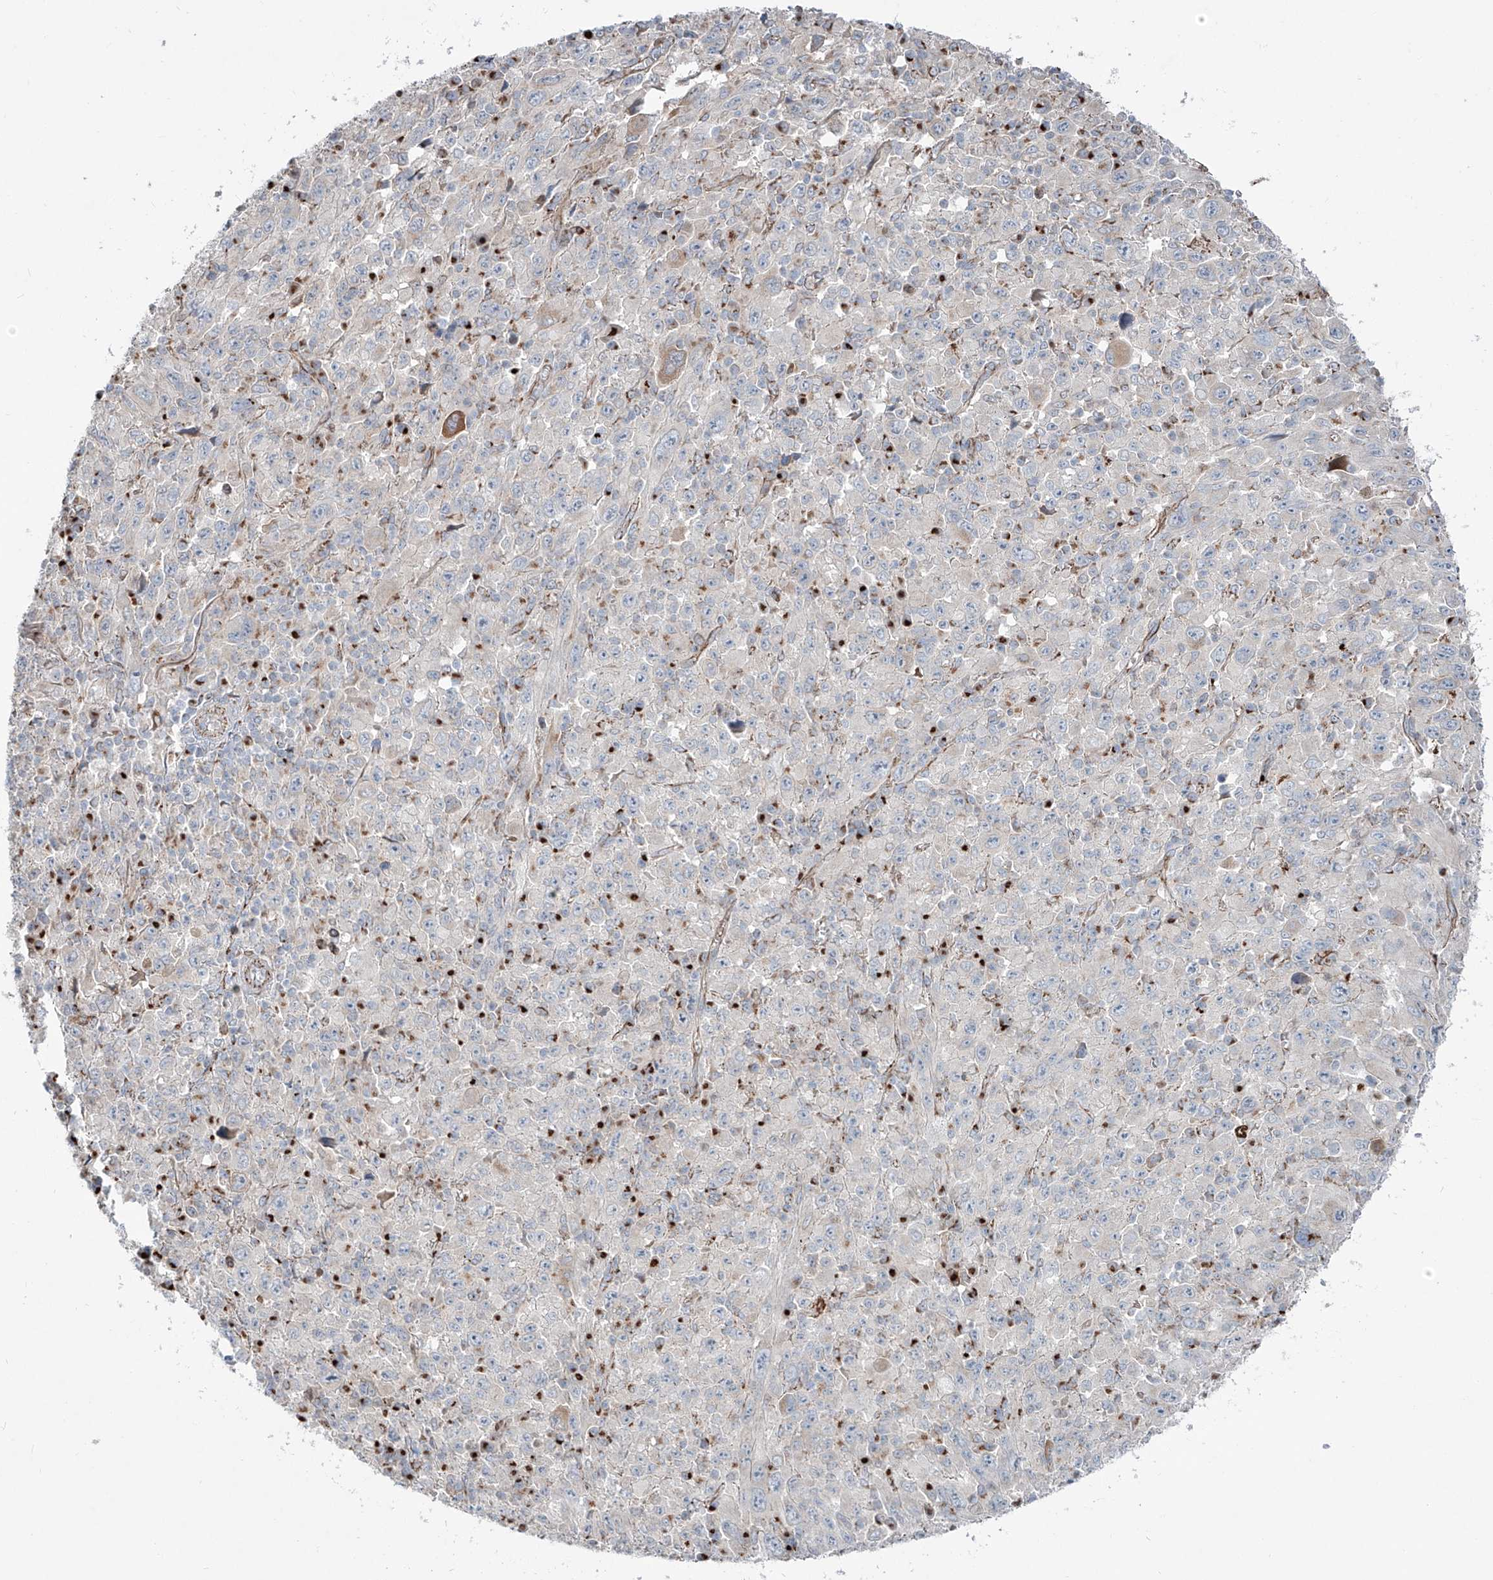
{"staining": {"intensity": "weak", "quantity": "<25%", "location": "cytoplasmic/membranous"}, "tissue": "melanoma", "cell_type": "Tumor cells", "image_type": "cancer", "snomed": [{"axis": "morphology", "description": "Malignant melanoma, Metastatic site"}, {"axis": "topography", "description": "Skin"}], "caption": "Immunohistochemical staining of malignant melanoma (metastatic site) reveals no significant positivity in tumor cells.", "gene": "CDH5", "patient": {"sex": "female", "age": 56}}